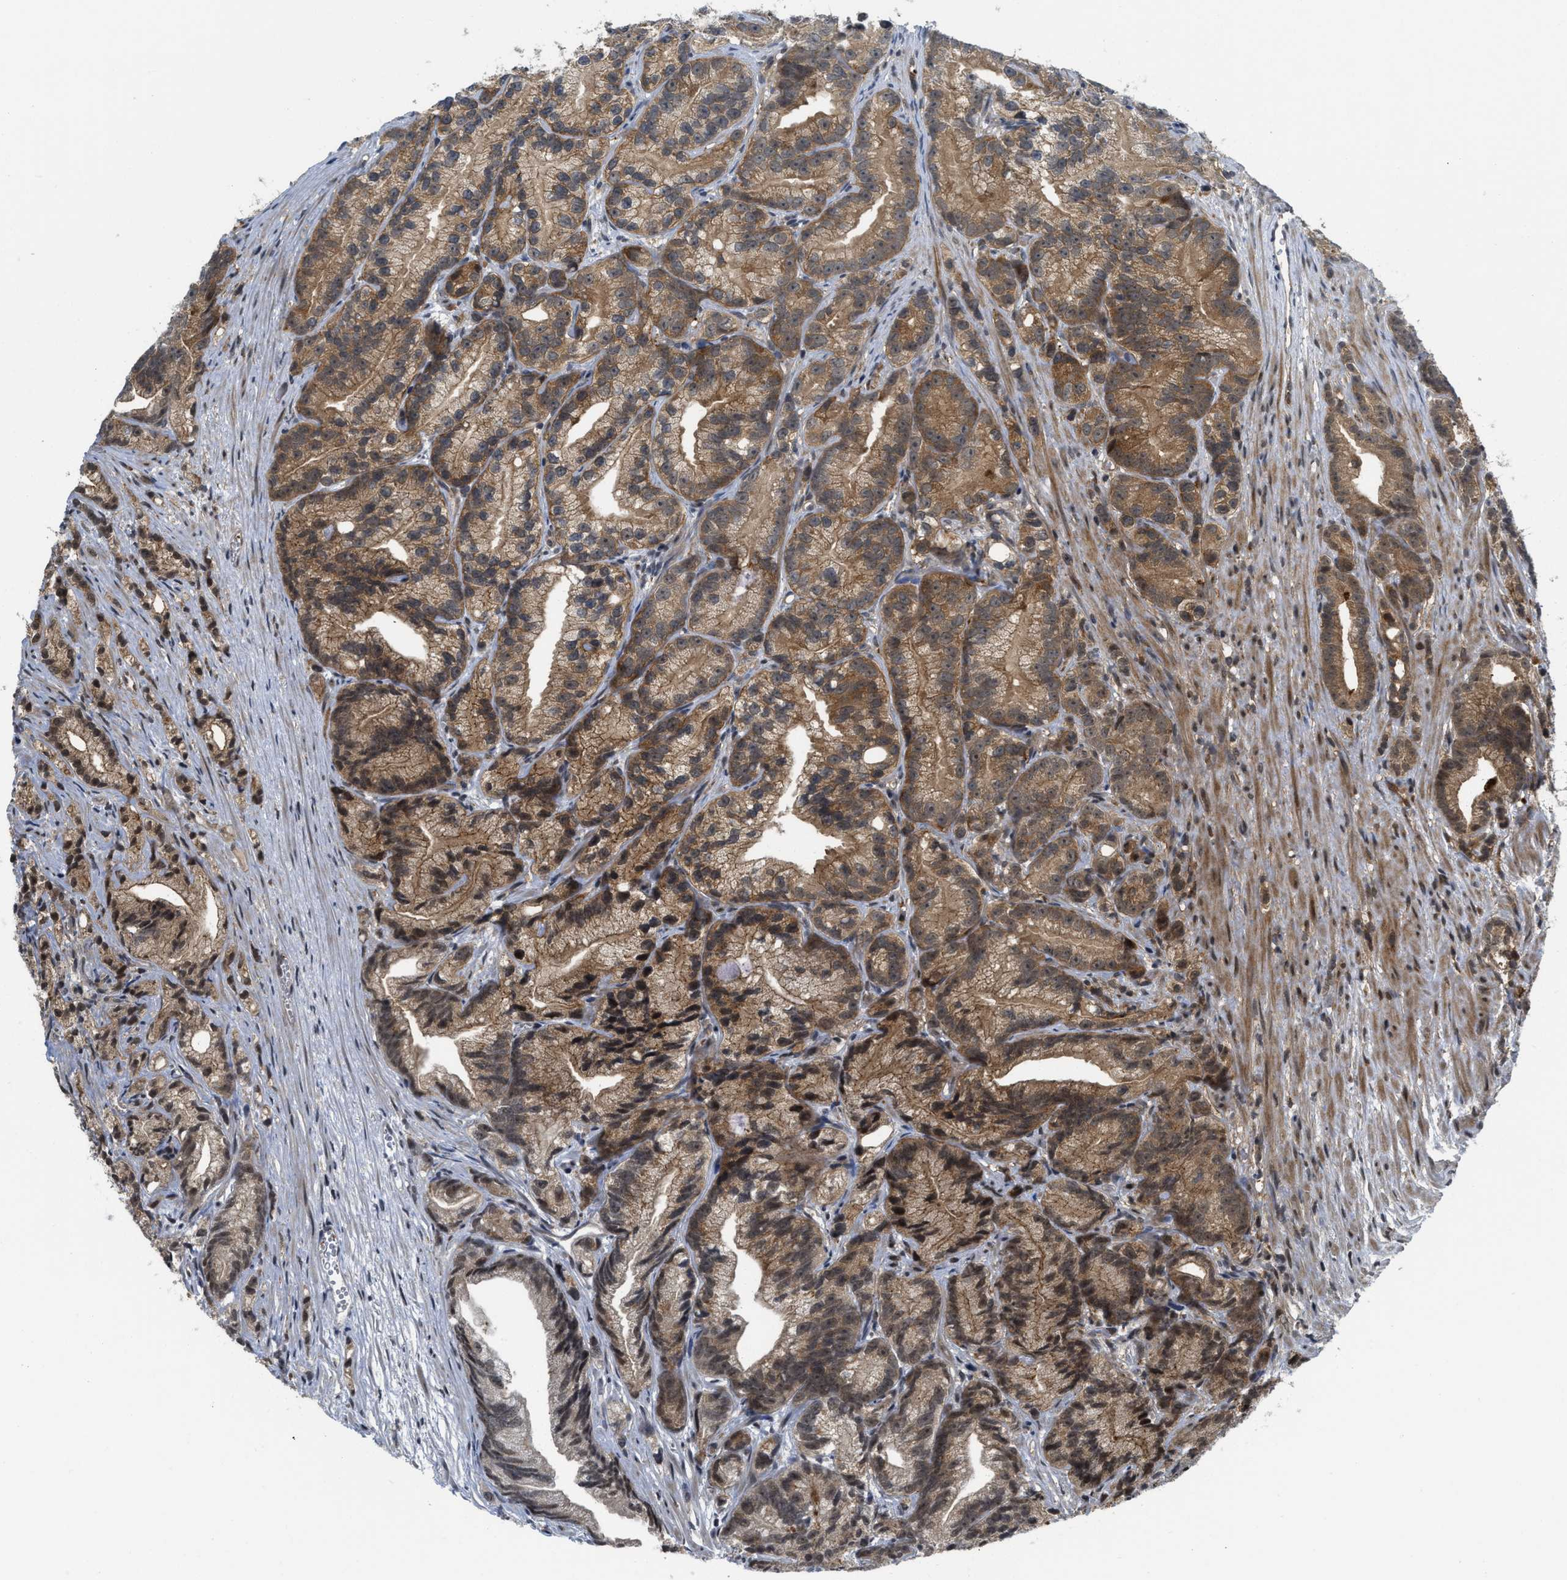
{"staining": {"intensity": "moderate", "quantity": ">75%", "location": "cytoplasmic/membranous"}, "tissue": "prostate cancer", "cell_type": "Tumor cells", "image_type": "cancer", "snomed": [{"axis": "morphology", "description": "Adenocarcinoma, Low grade"}, {"axis": "topography", "description": "Prostate"}], "caption": "Immunohistochemistry (IHC) of prostate cancer (adenocarcinoma (low-grade)) demonstrates medium levels of moderate cytoplasmic/membranous positivity in approximately >75% of tumor cells.", "gene": "DNAJC28", "patient": {"sex": "male", "age": 89}}